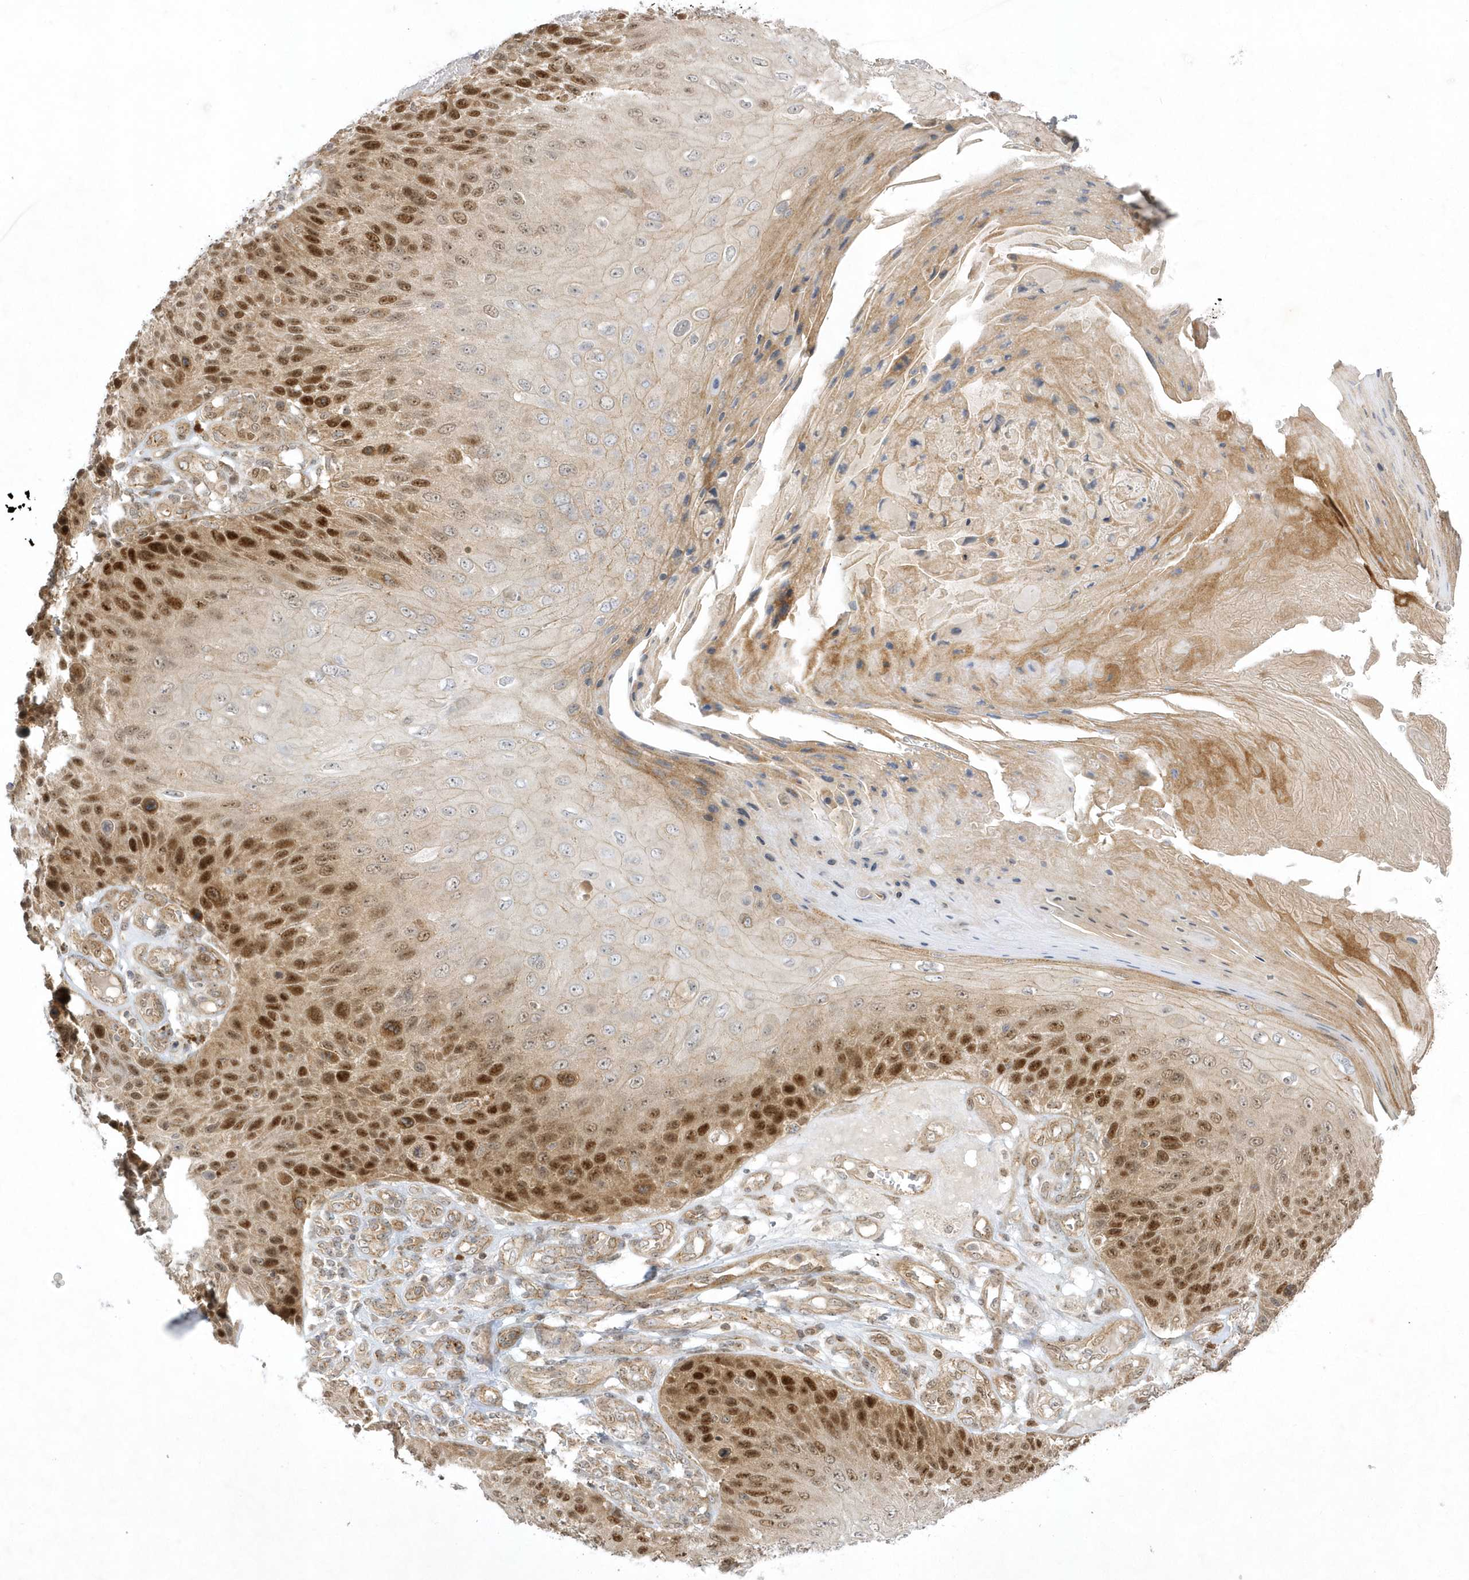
{"staining": {"intensity": "strong", "quantity": ">75%", "location": "nuclear"}, "tissue": "skin cancer", "cell_type": "Tumor cells", "image_type": "cancer", "snomed": [{"axis": "morphology", "description": "Squamous cell carcinoma, NOS"}, {"axis": "topography", "description": "Skin"}], "caption": "Immunohistochemistry (IHC) histopathology image of skin cancer stained for a protein (brown), which reveals high levels of strong nuclear positivity in about >75% of tumor cells.", "gene": "NAF1", "patient": {"sex": "female", "age": 88}}